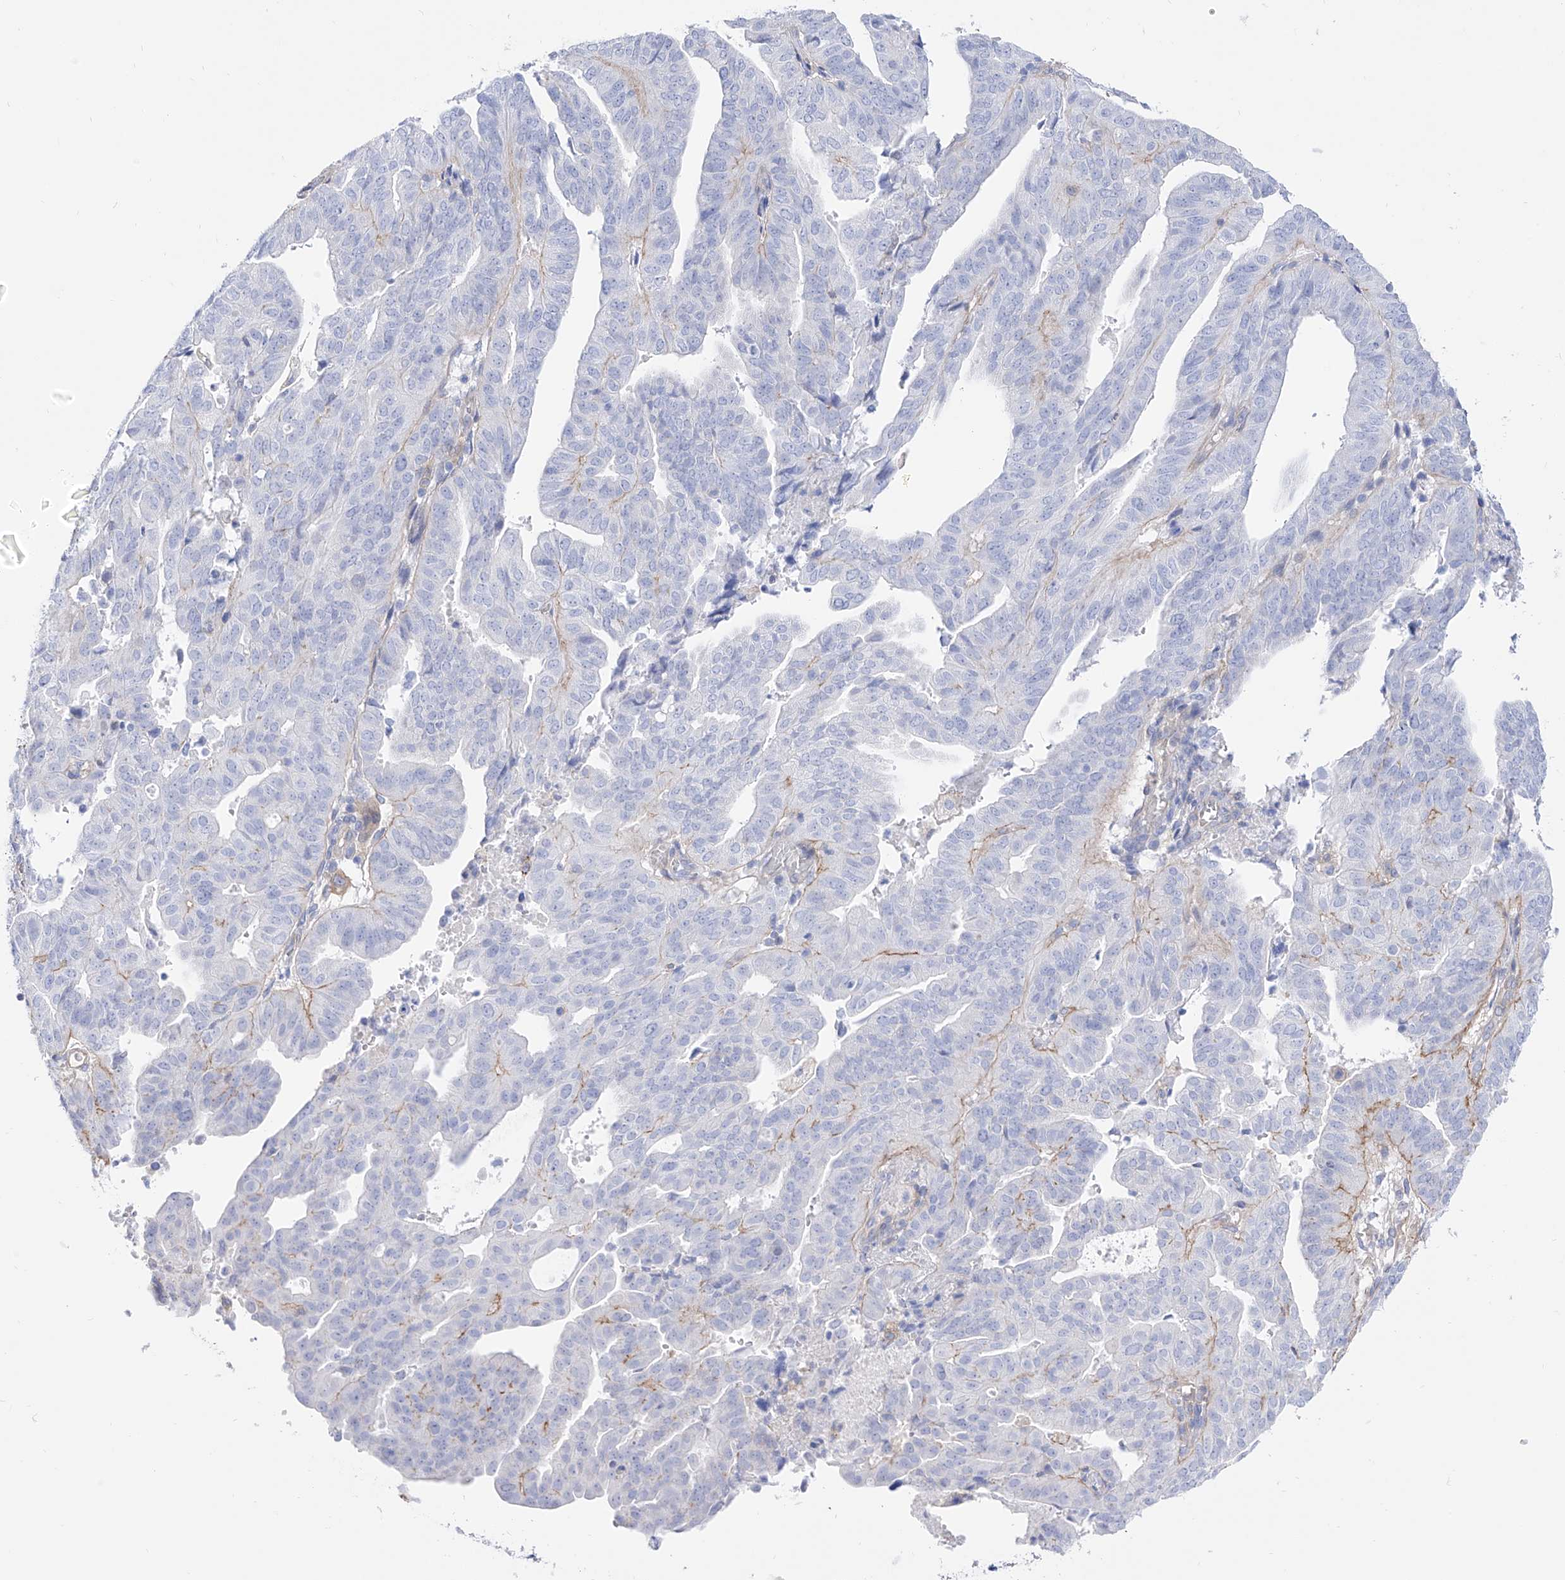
{"staining": {"intensity": "moderate", "quantity": "<25%", "location": "cytoplasmic/membranous"}, "tissue": "endometrial cancer", "cell_type": "Tumor cells", "image_type": "cancer", "snomed": [{"axis": "morphology", "description": "Adenocarcinoma, NOS"}, {"axis": "topography", "description": "Uterus"}], "caption": "Endometrial cancer (adenocarcinoma) was stained to show a protein in brown. There is low levels of moderate cytoplasmic/membranous staining in about <25% of tumor cells. Nuclei are stained in blue.", "gene": "ZNF653", "patient": {"sex": "female", "age": 77}}